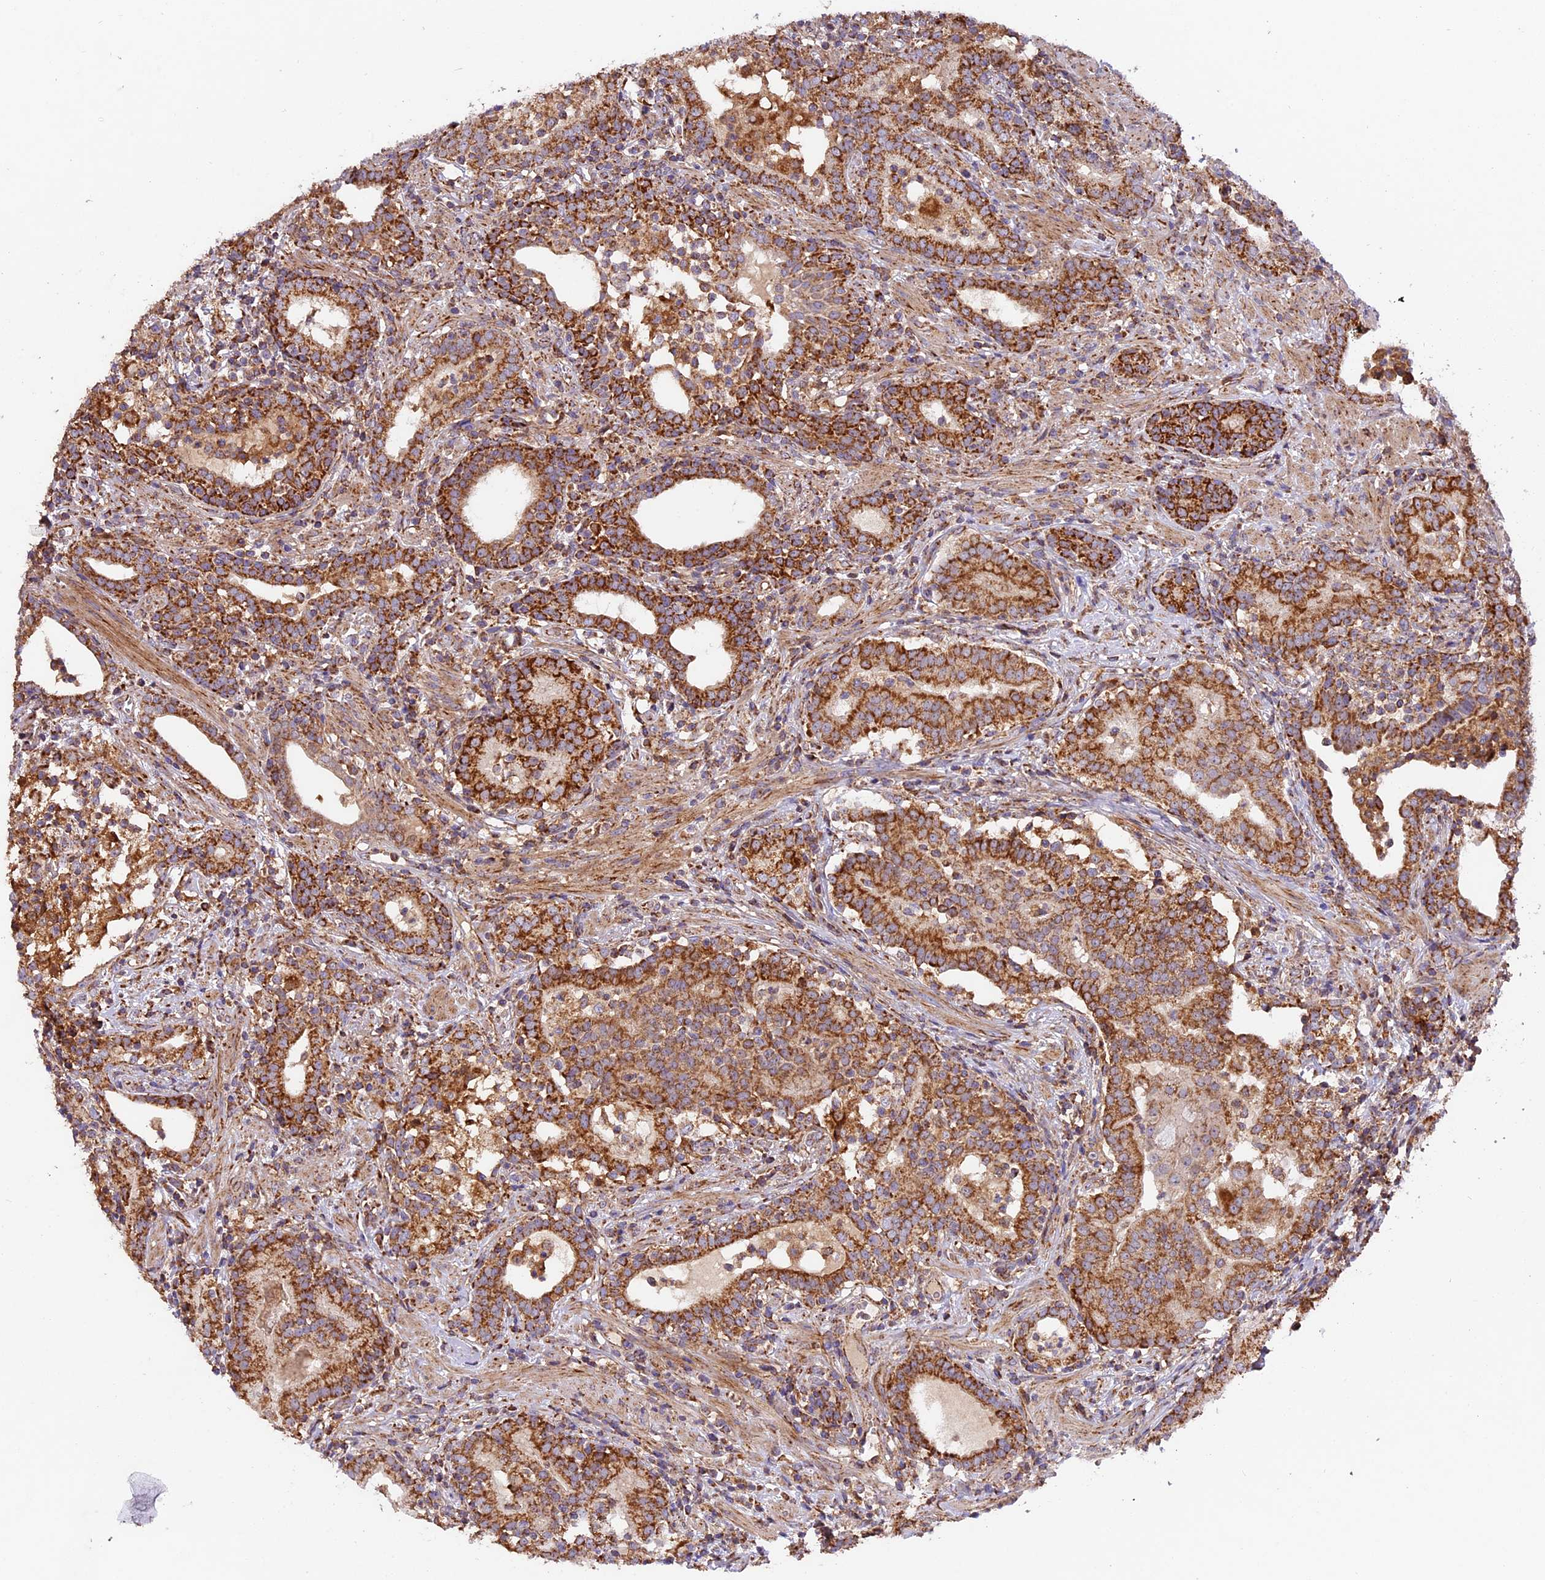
{"staining": {"intensity": "strong", "quantity": ">75%", "location": "cytoplasmic/membranous"}, "tissue": "prostate cancer", "cell_type": "Tumor cells", "image_type": "cancer", "snomed": [{"axis": "morphology", "description": "Adenocarcinoma, High grade"}, {"axis": "topography", "description": "Prostate"}], "caption": "Immunohistochemistry (IHC) of prostate high-grade adenocarcinoma reveals high levels of strong cytoplasmic/membranous staining in approximately >75% of tumor cells.", "gene": "NDUFA8", "patient": {"sex": "male", "age": 67}}